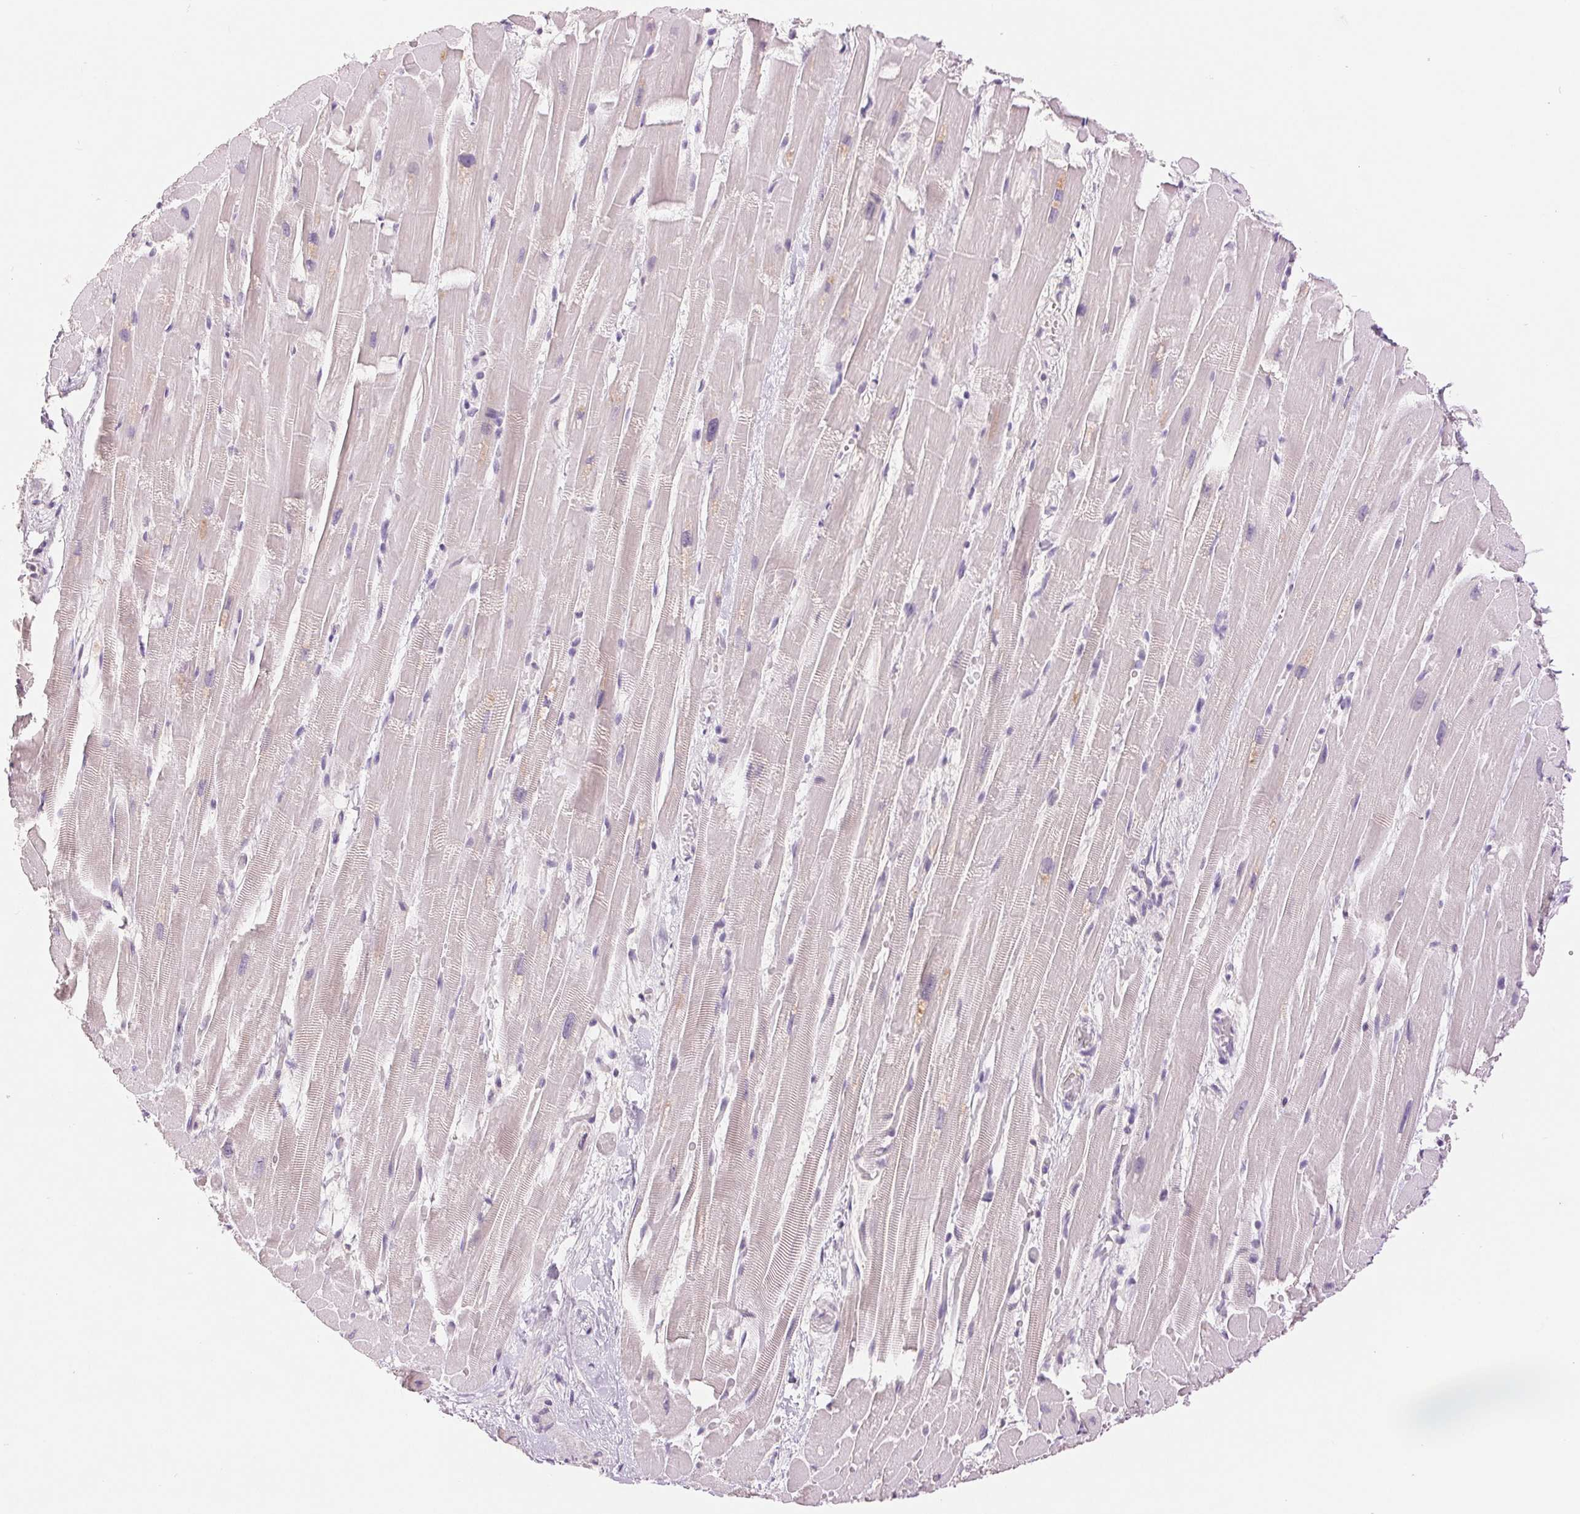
{"staining": {"intensity": "negative", "quantity": "none", "location": "none"}, "tissue": "heart muscle", "cell_type": "Cardiomyocytes", "image_type": "normal", "snomed": [{"axis": "morphology", "description": "Normal tissue, NOS"}, {"axis": "topography", "description": "Heart"}], "caption": "Immunohistochemical staining of normal heart muscle exhibits no significant staining in cardiomyocytes. (DAB (3,3'-diaminobenzidine) immunohistochemistry visualized using brightfield microscopy, high magnification).", "gene": "FXYD4", "patient": {"sex": "male", "age": 37}}